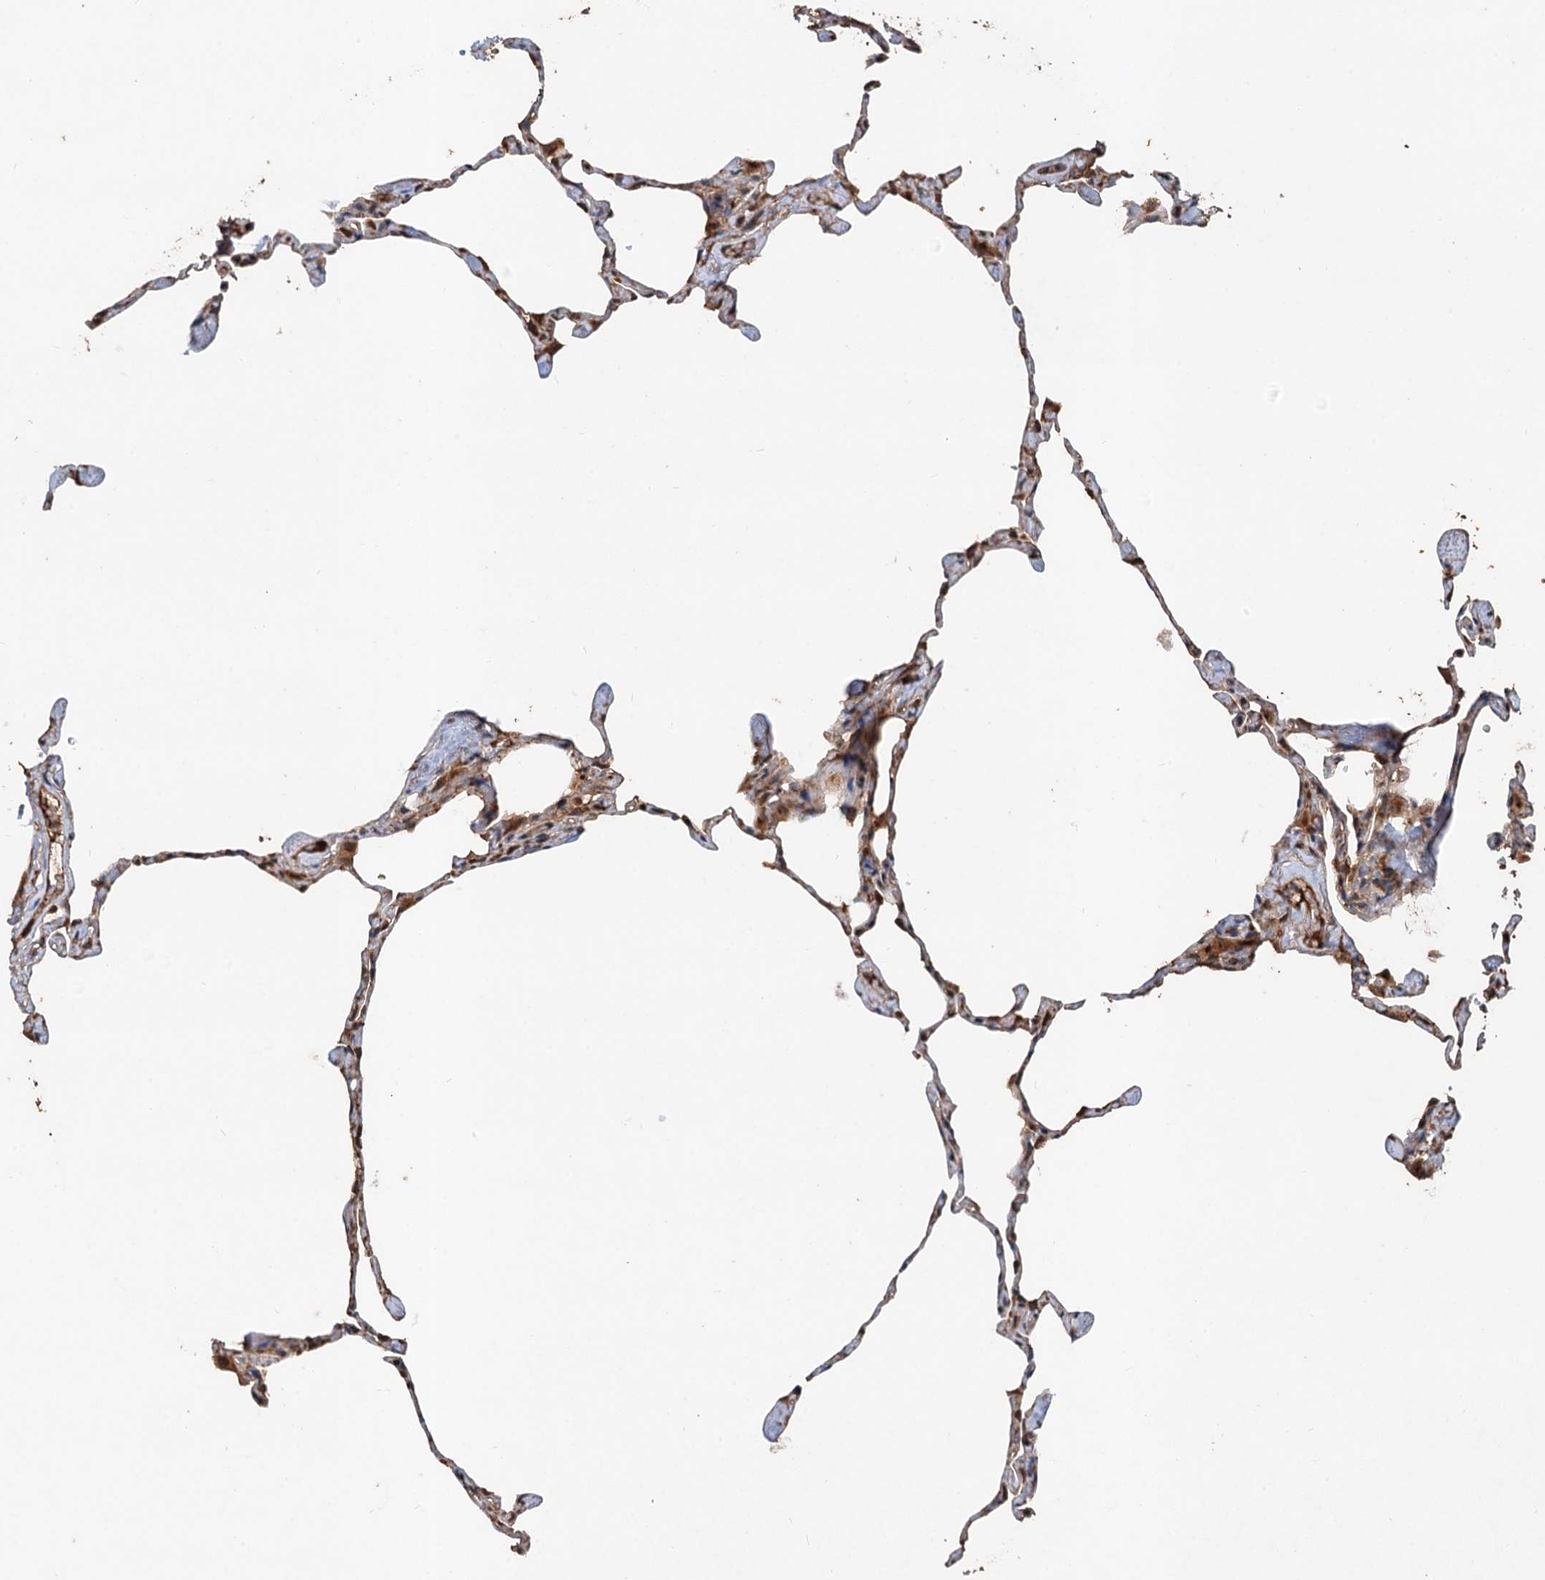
{"staining": {"intensity": "moderate", "quantity": ">75%", "location": "cytoplasmic/membranous"}, "tissue": "lung", "cell_type": "Alveolar cells", "image_type": "normal", "snomed": [{"axis": "morphology", "description": "Normal tissue, NOS"}, {"axis": "topography", "description": "Lung"}], "caption": "Immunohistochemistry image of normal lung: human lung stained using immunohistochemistry (IHC) exhibits medium levels of moderate protein expression localized specifically in the cytoplasmic/membranous of alveolar cells, appearing as a cytoplasmic/membranous brown color.", "gene": "DEXI", "patient": {"sex": "male", "age": 65}}